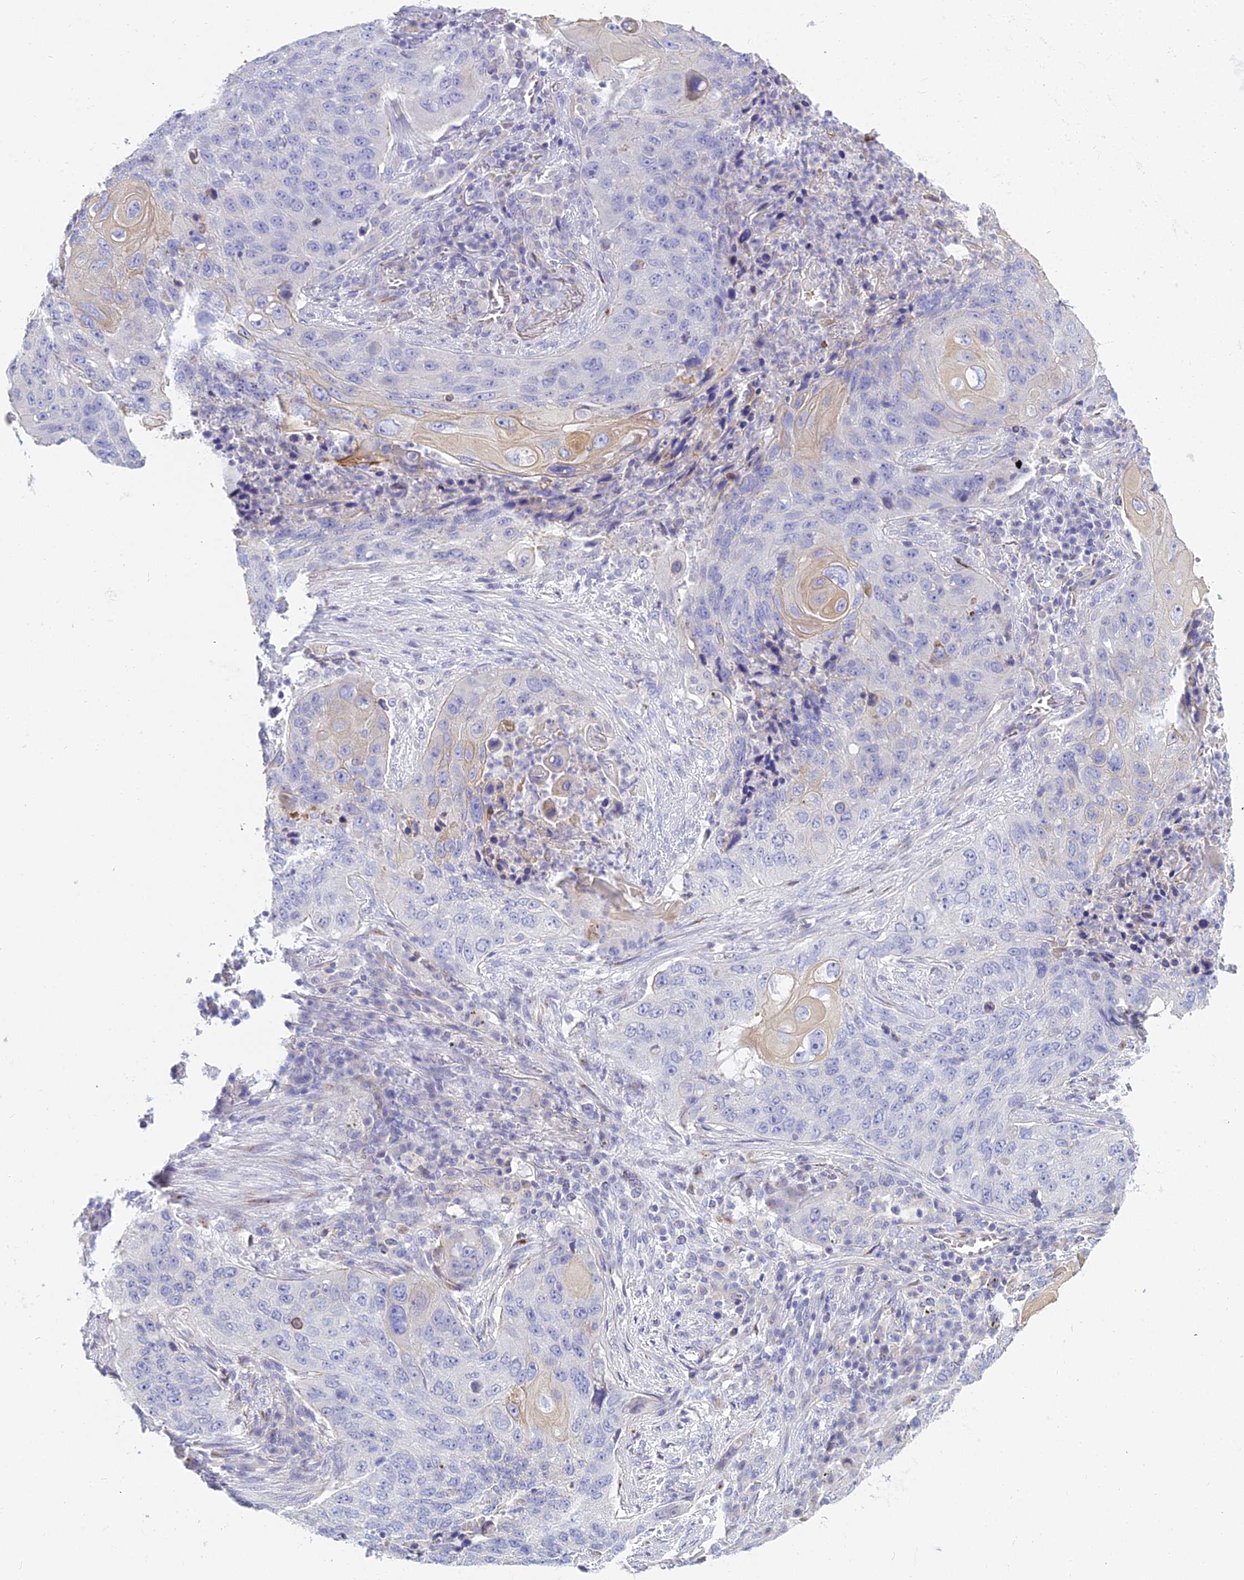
{"staining": {"intensity": "negative", "quantity": "none", "location": "none"}, "tissue": "lung cancer", "cell_type": "Tumor cells", "image_type": "cancer", "snomed": [{"axis": "morphology", "description": "Squamous cell carcinoma, NOS"}, {"axis": "topography", "description": "Lung"}], "caption": "Tumor cells are negative for brown protein staining in squamous cell carcinoma (lung).", "gene": "SMIM24", "patient": {"sex": "female", "age": 63}}